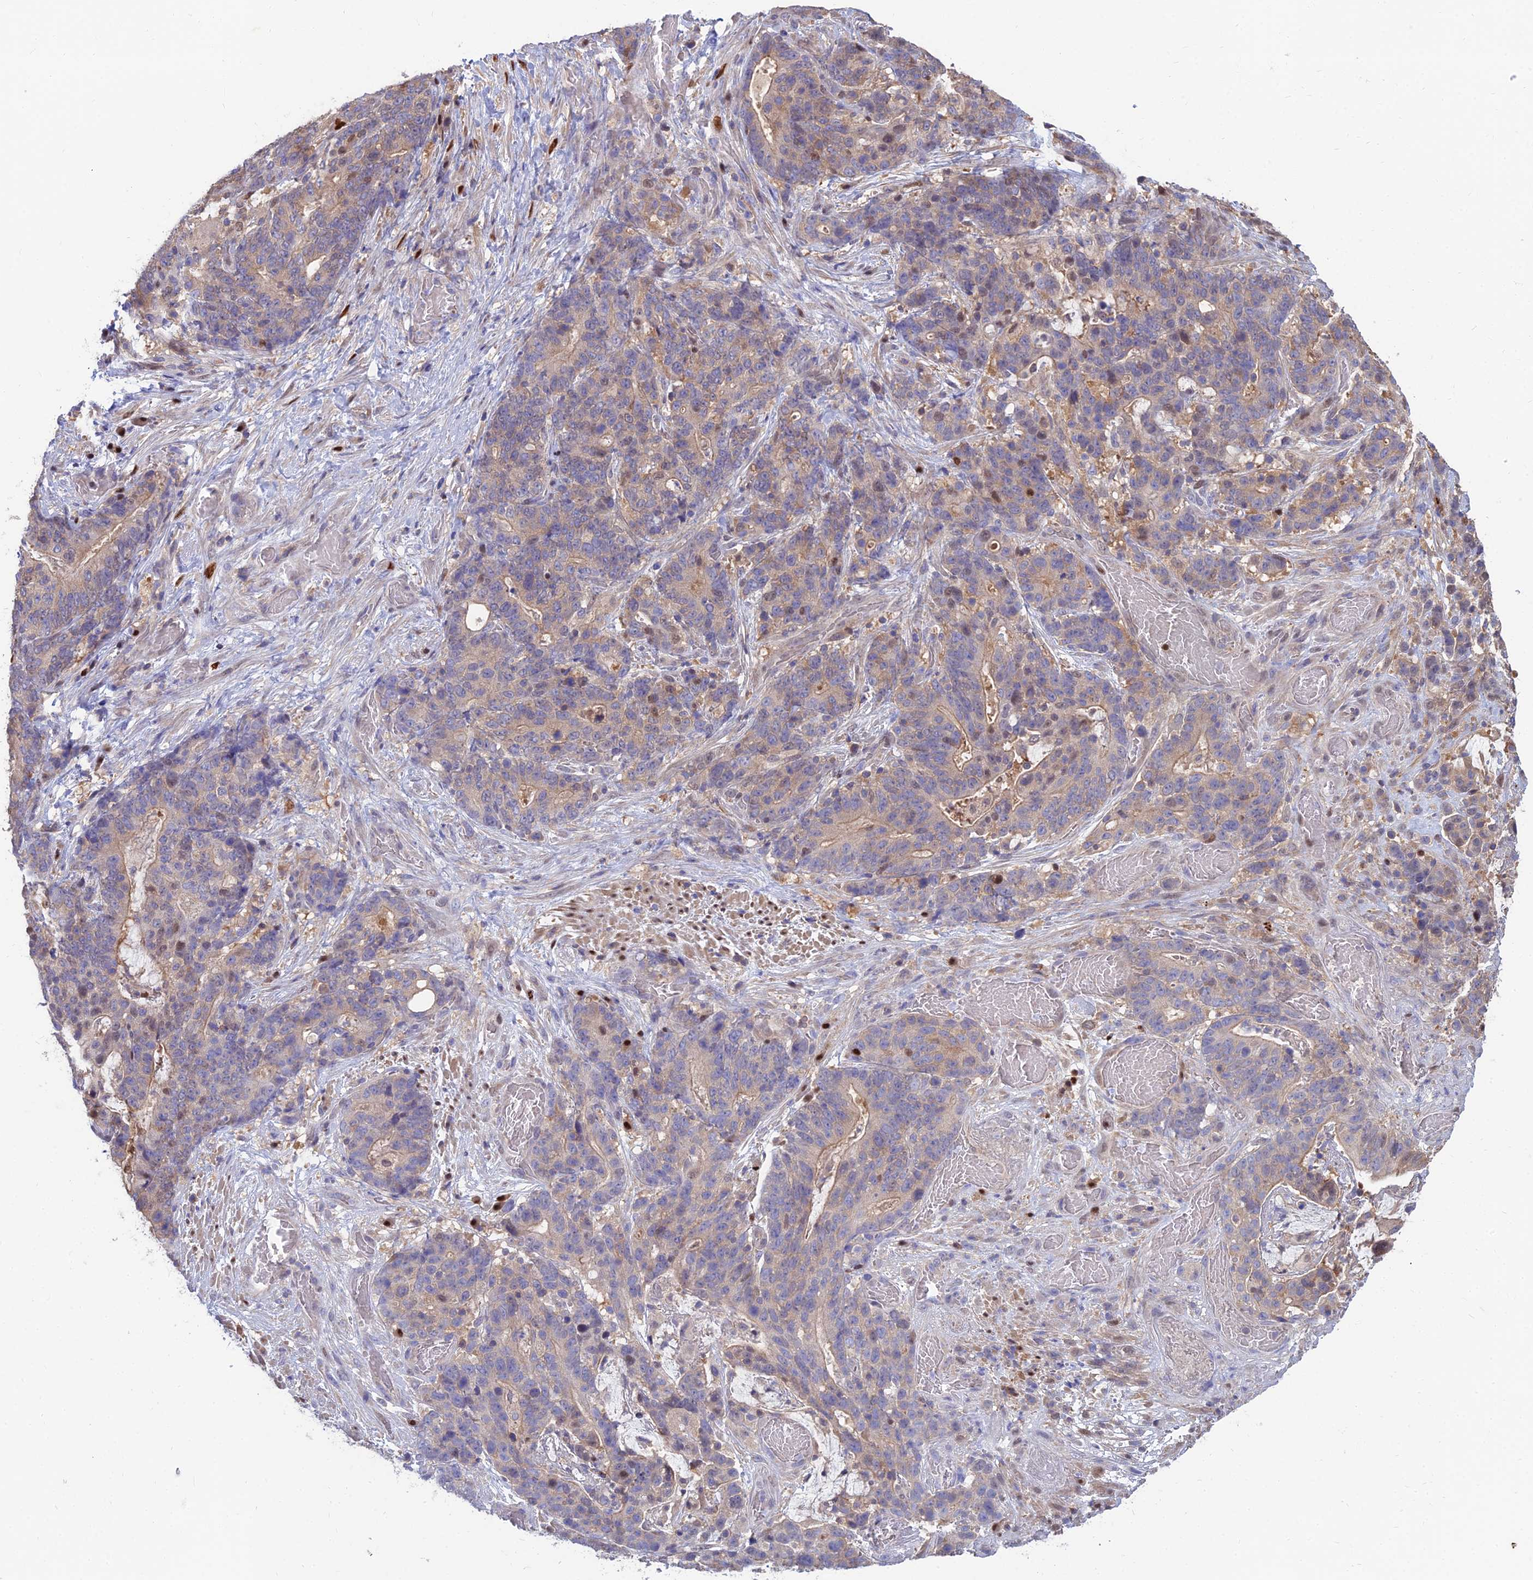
{"staining": {"intensity": "moderate", "quantity": "25%-75%", "location": "cytoplasmic/membranous,nuclear"}, "tissue": "stomach cancer", "cell_type": "Tumor cells", "image_type": "cancer", "snomed": [{"axis": "morphology", "description": "Normal tissue, NOS"}, {"axis": "morphology", "description": "Adenocarcinoma, NOS"}, {"axis": "topography", "description": "Stomach"}], "caption": "Approximately 25%-75% of tumor cells in adenocarcinoma (stomach) reveal moderate cytoplasmic/membranous and nuclear protein positivity as visualized by brown immunohistochemical staining.", "gene": "DNPEP", "patient": {"sex": "female", "age": 64}}